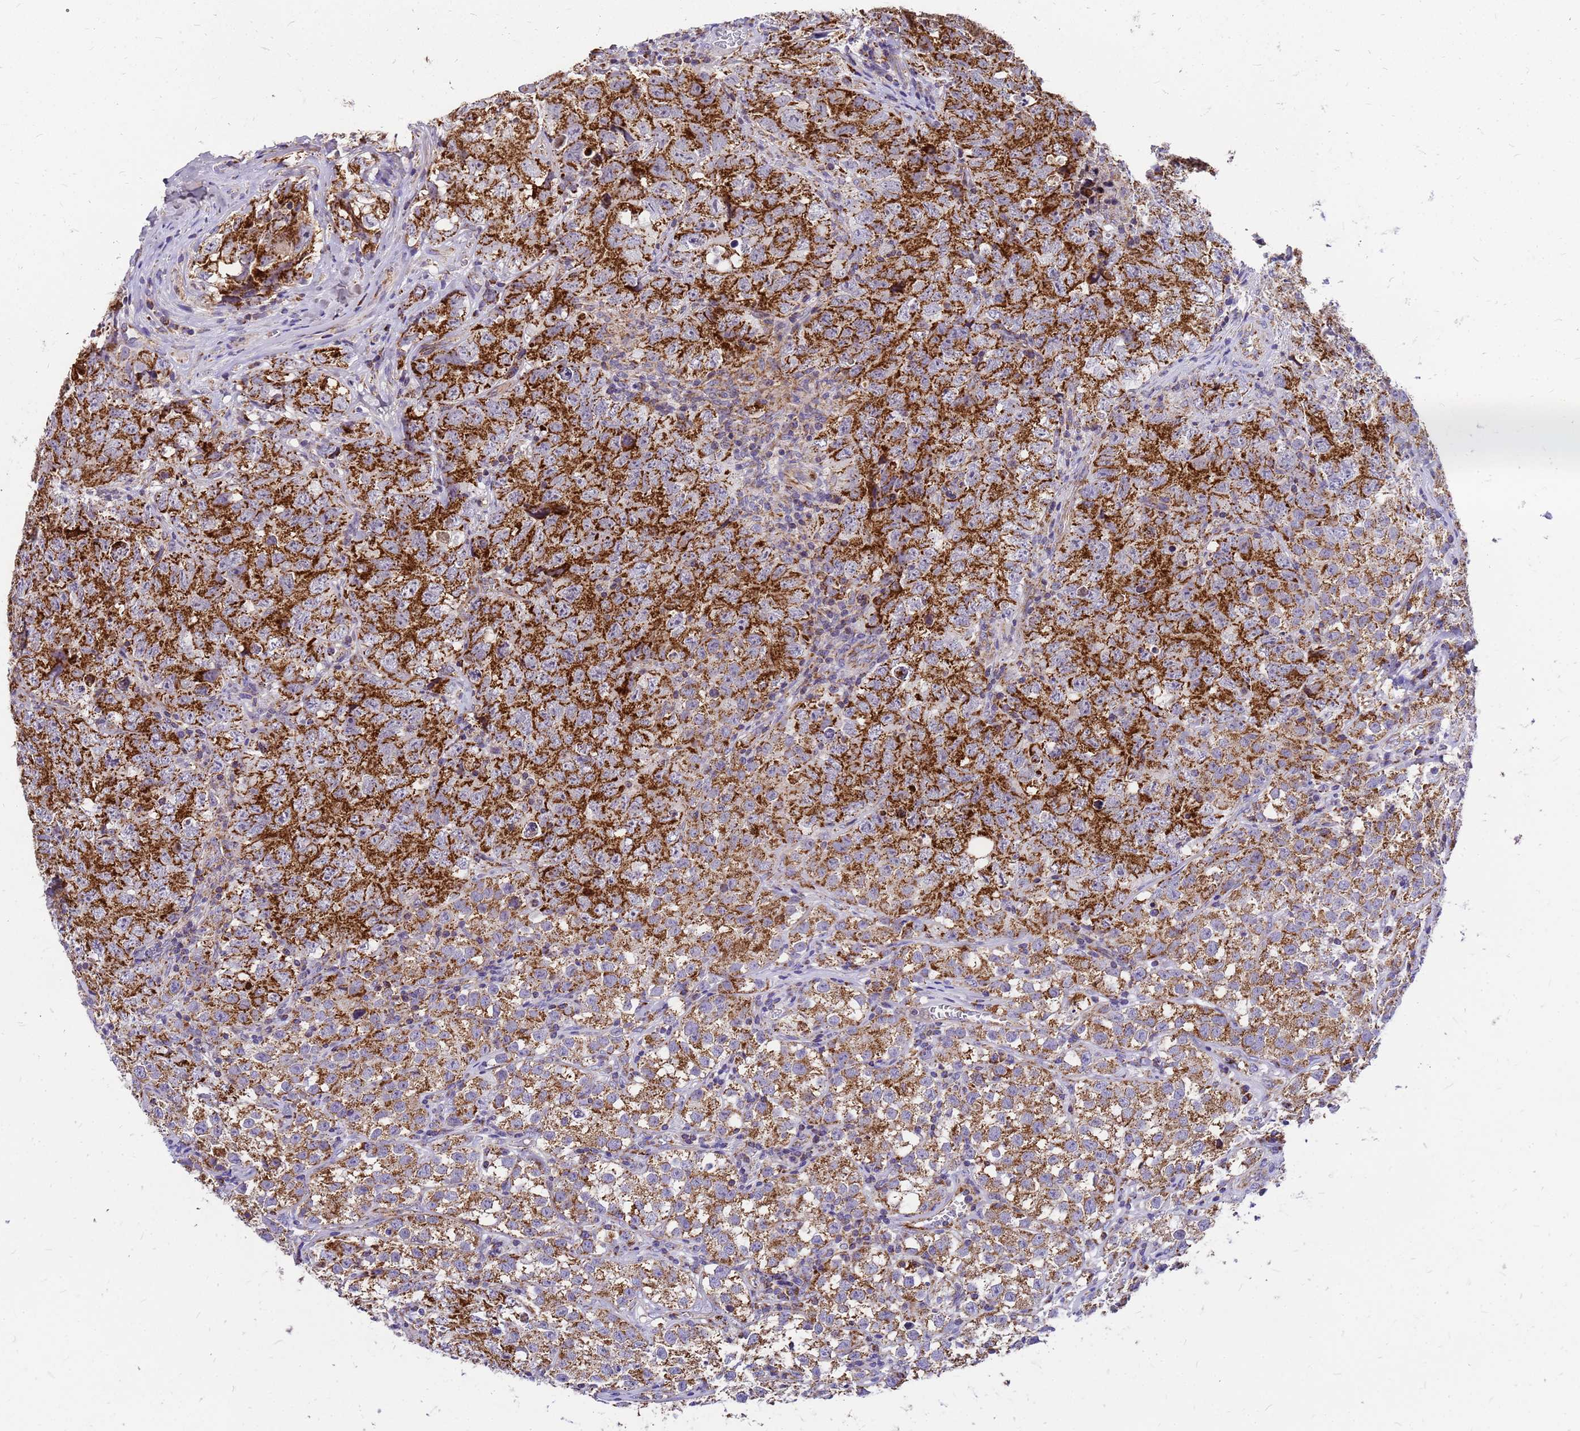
{"staining": {"intensity": "strong", "quantity": ">75%", "location": "cytoplasmic/membranous"}, "tissue": "testis cancer", "cell_type": "Tumor cells", "image_type": "cancer", "snomed": [{"axis": "morphology", "description": "Seminoma, NOS"}, {"axis": "morphology", "description": "Carcinoma, Embryonal, NOS"}, {"axis": "topography", "description": "Testis"}], "caption": "Testis cancer (seminoma) stained with a protein marker displays strong staining in tumor cells.", "gene": "MRPS26", "patient": {"sex": "male", "age": 43}}